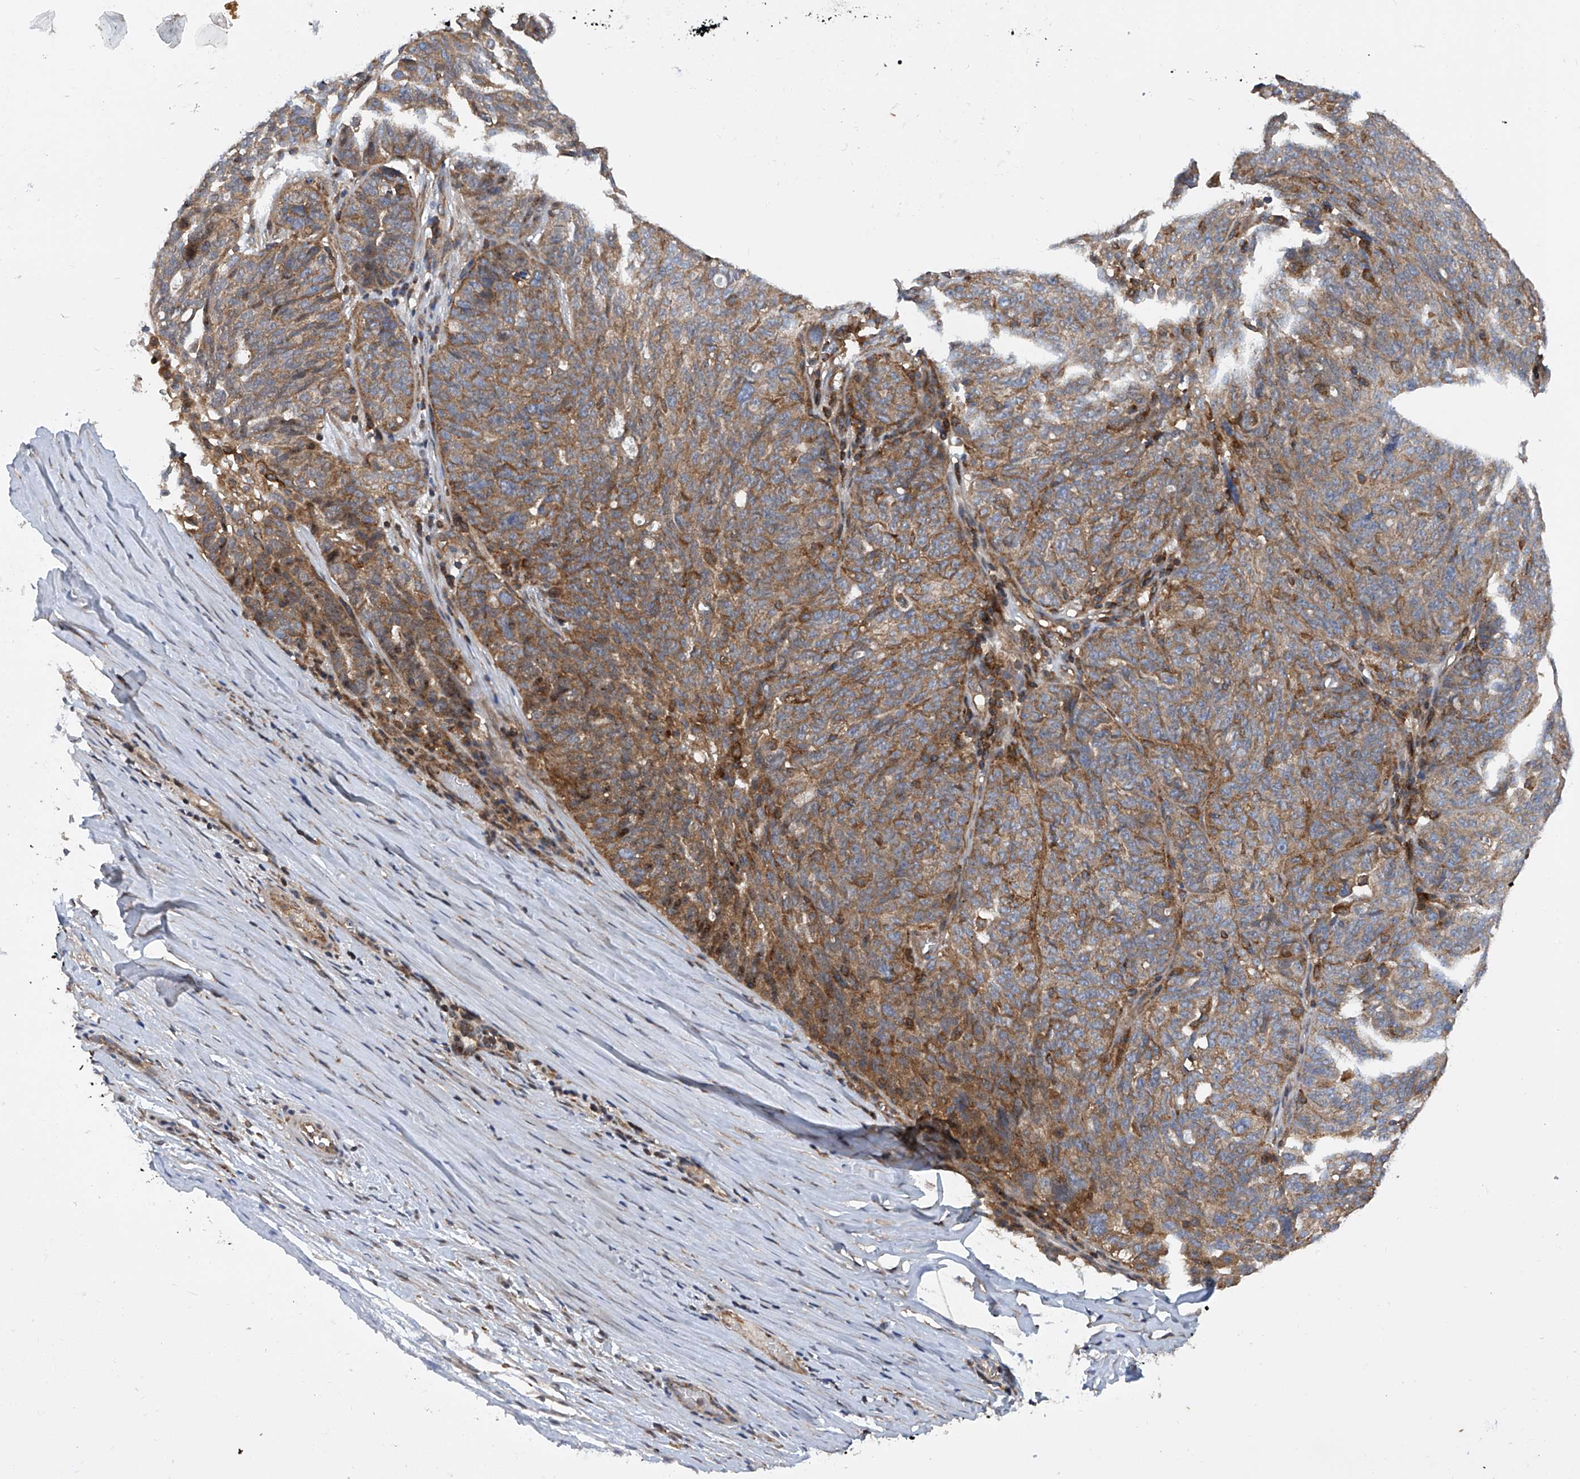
{"staining": {"intensity": "moderate", "quantity": ">75%", "location": "cytoplasmic/membranous"}, "tissue": "ovarian cancer", "cell_type": "Tumor cells", "image_type": "cancer", "snomed": [{"axis": "morphology", "description": "Cystadenocarcinoma, serous, NOS"}, {"axis": "topography", "description": "Ovary"}], "caption": "IHC of serous cystadenocarcinoma (ovarian) exhibits medium levels of moderate cytoplasmic/membranous staining in approximately >75% of tumor cells. Using DAB (brown) and hematoxylin (blue) stains, captured at high magnification using brightfield microscopy.", "gene": "SMAP1", "patient": {"sex": "female", "age": 59}}